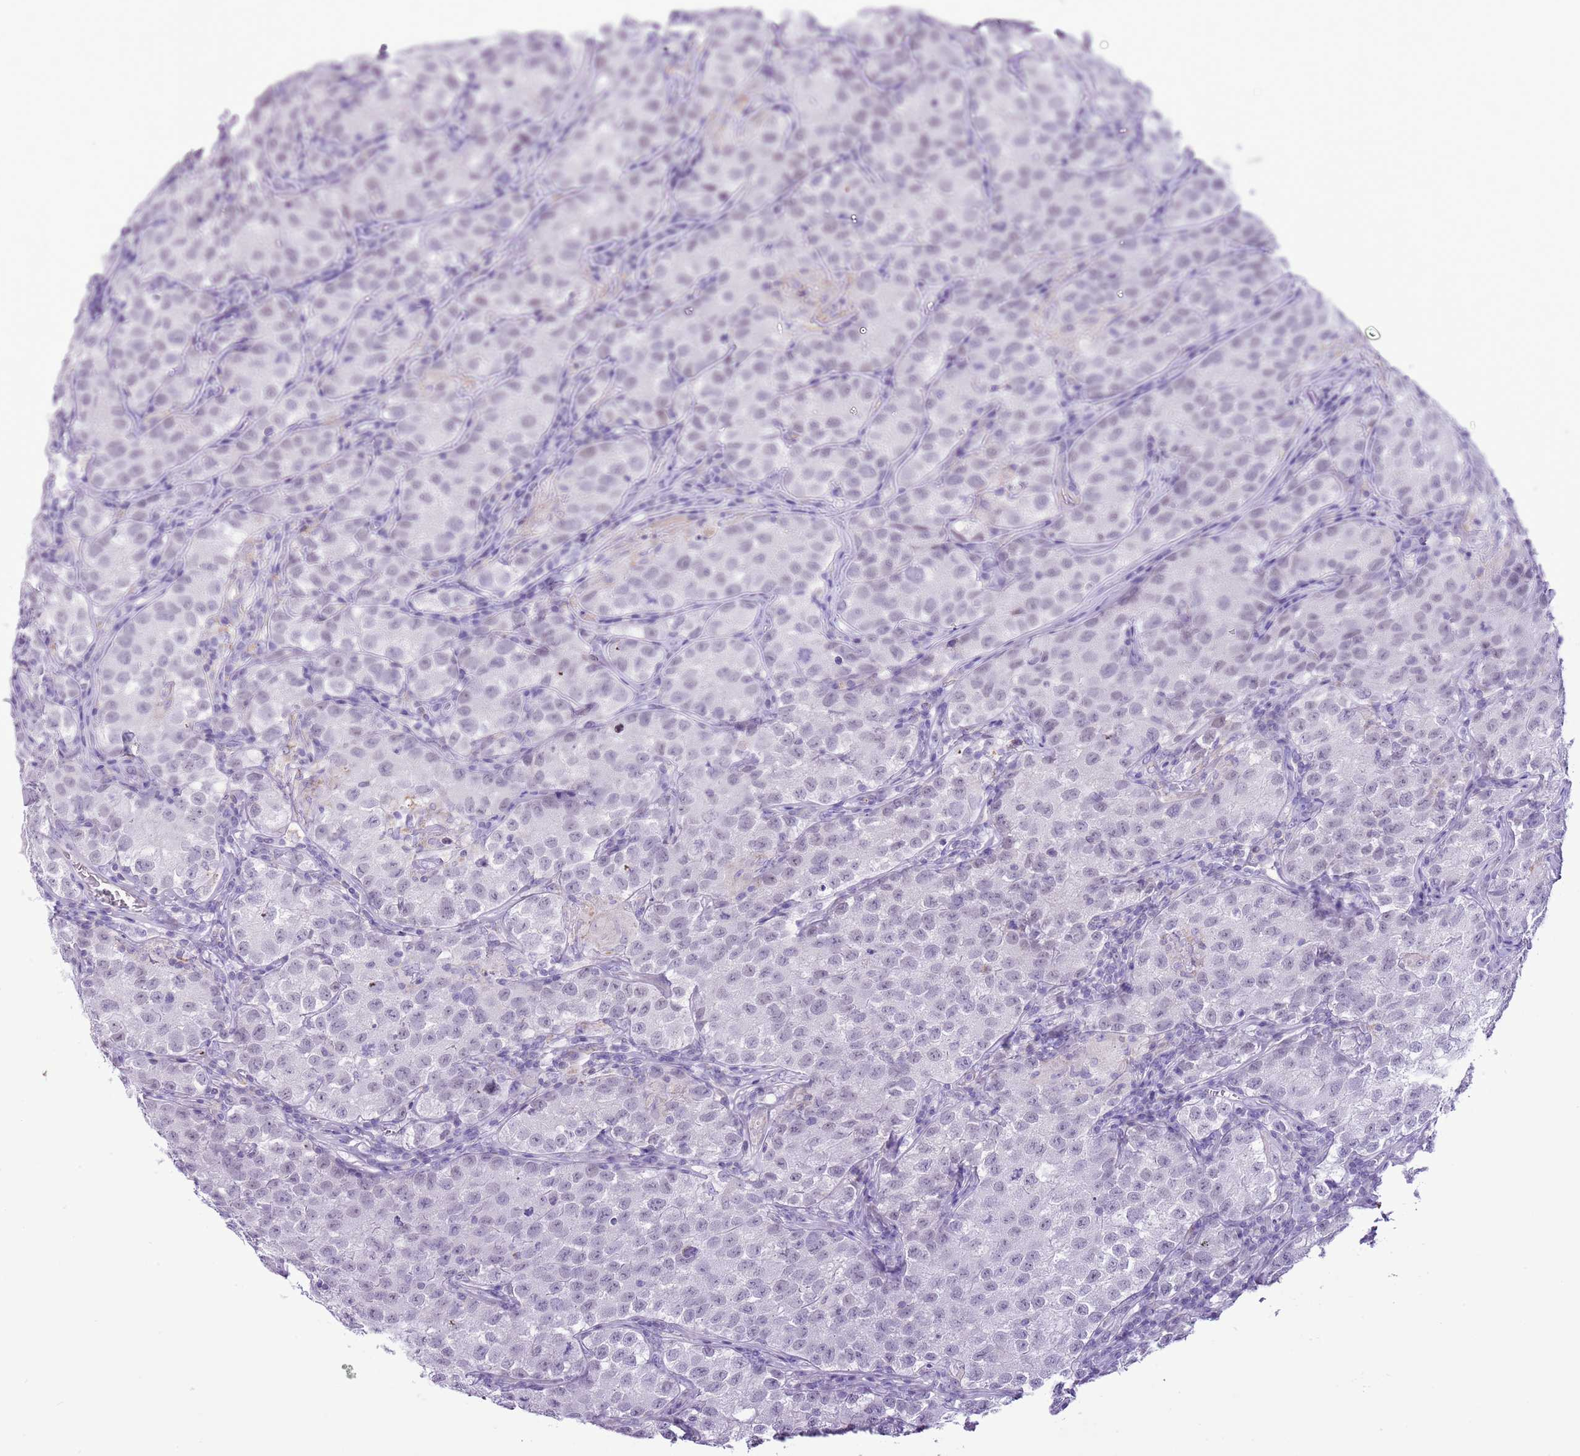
{"staining": {"intensity": "negative", "quantity": "none", "location": "none"}, "tissue": "testis cancer", "cell_type": "Tumor cells", "image_type": "cancer", "snomed": [{"axis": "morphology", "description": "Seminoma, NOS"}, {"axis": "morphology", "description": "Carcinoma, Embryonal, NOS"}, {"axis": "topography", "description": "Testis"}], "caption": "Tumor cells are negative for brown protein staining in embryonal carcinoma (testis).", "gene": "SLC23A1", "patient": {"sex": "male", "age": 43}}